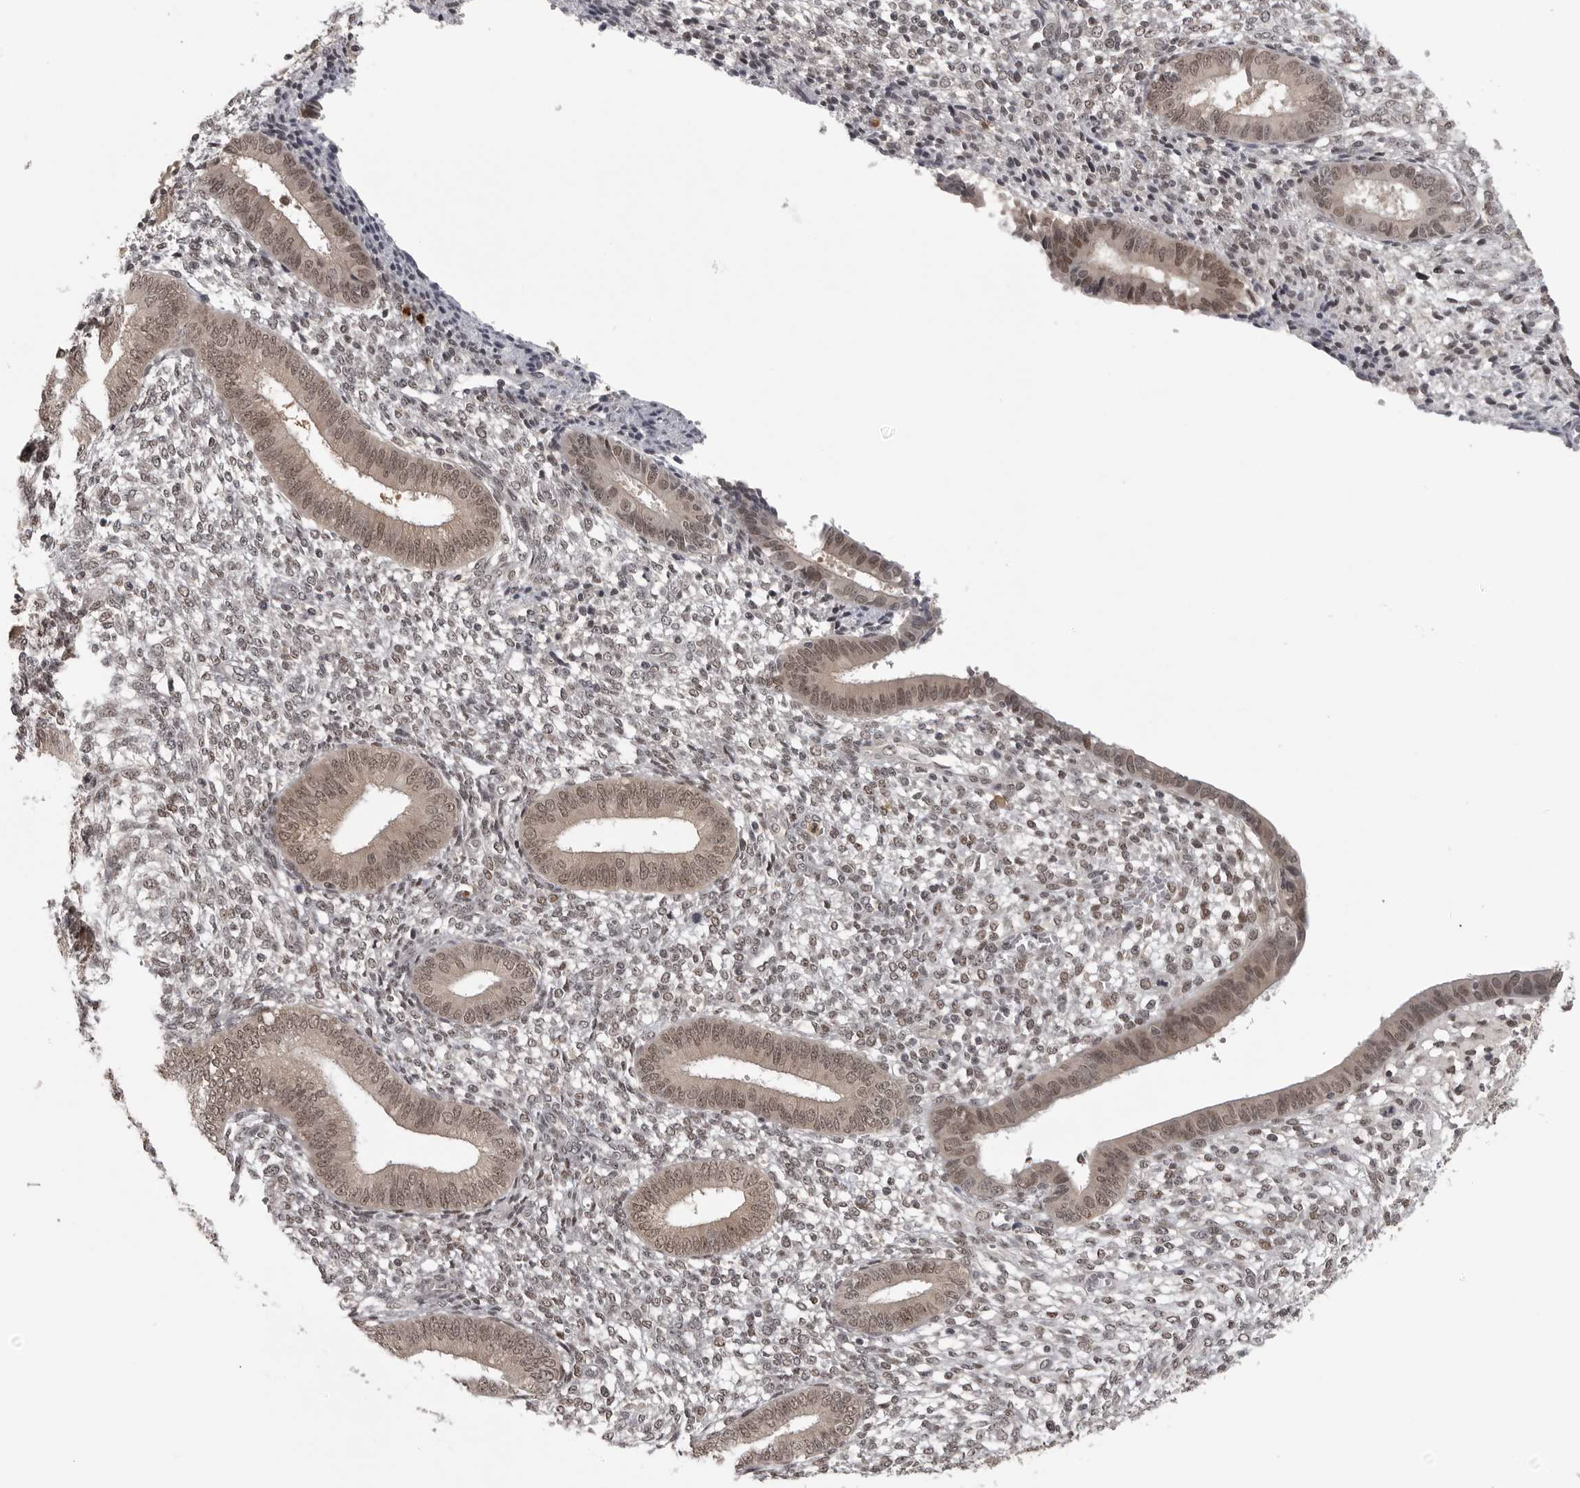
{"staining": {"intensity": "moderate", "quantity": ">75%", "location": "nuclear"}, "tissue": "endometrium", "cell_type": "Cells in endometrial stroma", "image_type": "normal", "snomed": [{"axis": "morphology", "description": "Normal tissue, NOS"}, {"axis": "topography", "description": "Endometrium"}], "caption": "A micrograph of endometrium stained for a protein displays moderate nuclear brown staining in cells in endometrial stroma.", "gene": "PEG3", "patient": {"sex": "female", "age": 46}}